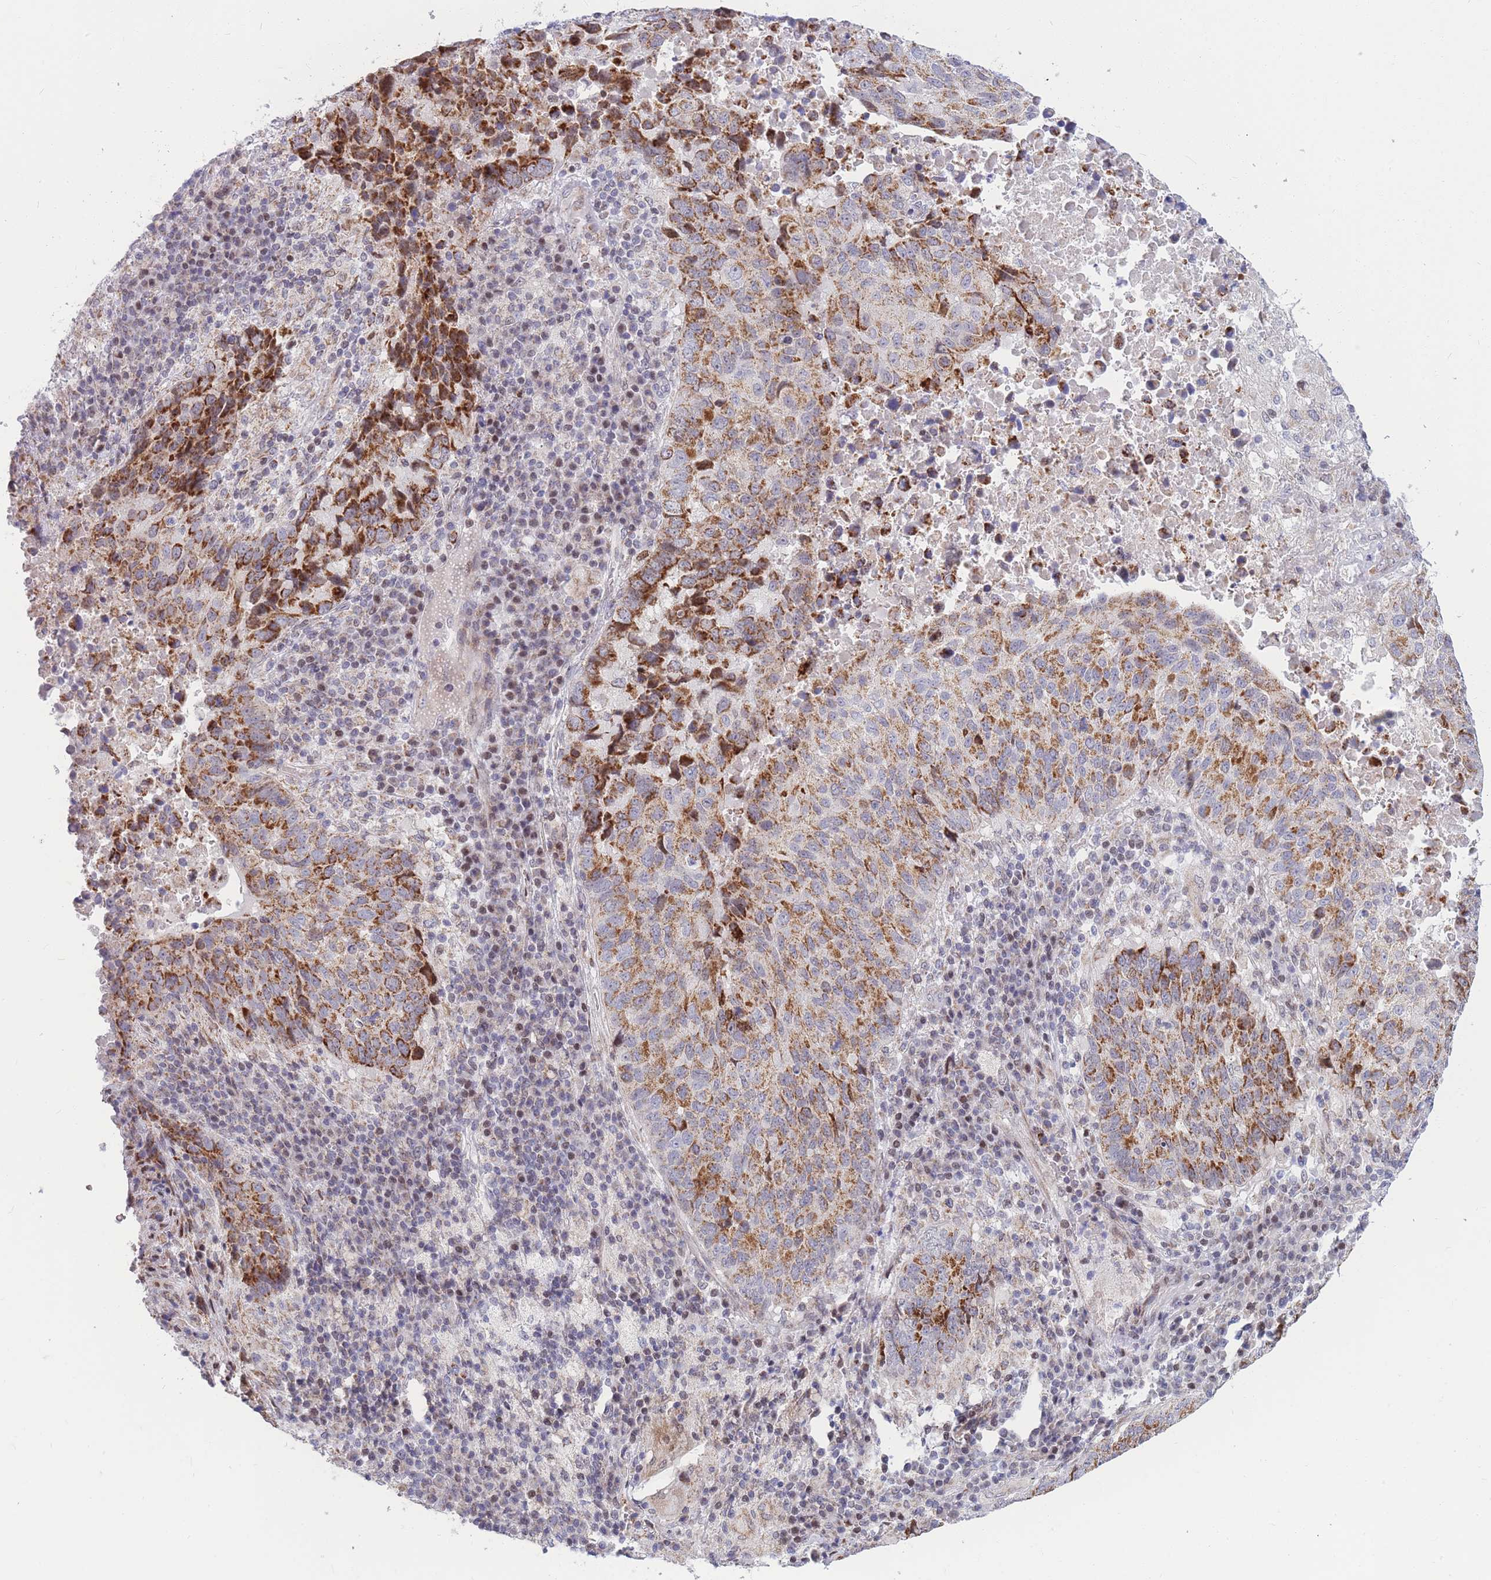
{"staining": {"intensity": "strong", "quantity": ">75%", "location": "cytoplasmic/membranous"}, "tissue": "lung cancer", "cell_type": "Tumor cells", "image_type": "cancer", "snomed": [{"axis": "morphology", "description": "Squamous cell carcinoma, NOS"}, {"axis": "topography", "description": "Lung"}], "caption": "A high-resolution image shows immunohistochemistry (IHC) staining of squamous cell carcinoma (lung), which reveals strong cytoplasmic/membranous staining in approximately >75% of tumor cells. Immunohistochemistry stains the protein in brown and the nuclei are stained blue.", "gene": "MOB4", "patient": {"sex": "male", "age": 73}}